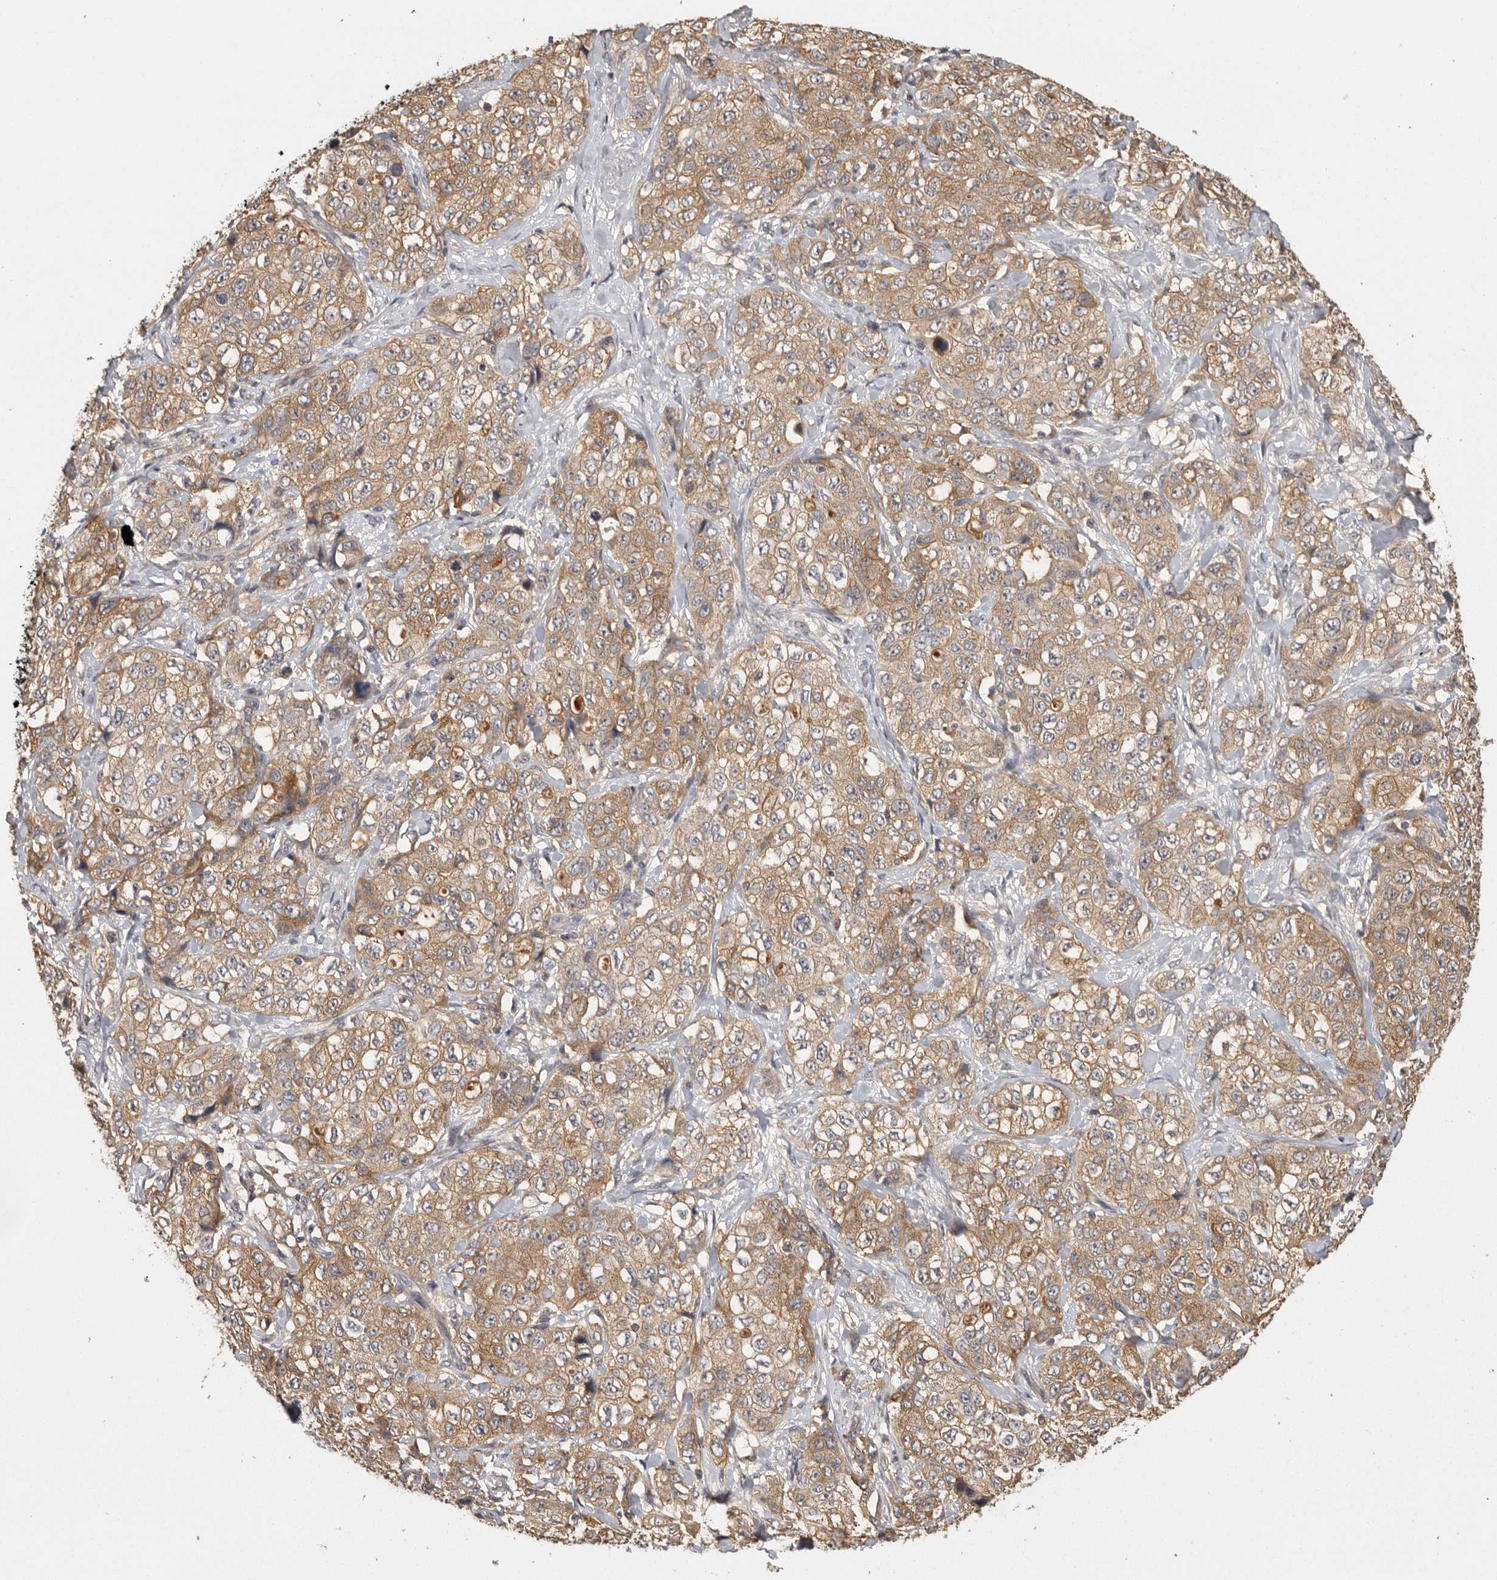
{"staining": {"intensity": "moderate", "quantity": ">75%", "location": "cytoplasmic/membranous"}, "tissue": "stomach cancer", "cell_type": "Tumor cells", "image_type": "cancer", "snomed": [{"axis": "morphology", "description": "Adenocarcinoma, NOS"}, {"axis": "topography", "description": "Stomach"}], "caption": "A high-resolution photomicrograph shows immunohistochemistry (IHC) staining of stomach adenocarcinoma, which reveals moderate cytoplasmic/membranous positivity in about >75% of tumor cells.", "gene": "BAIAP2", "patient": {"sex": "male", "age": 48}}